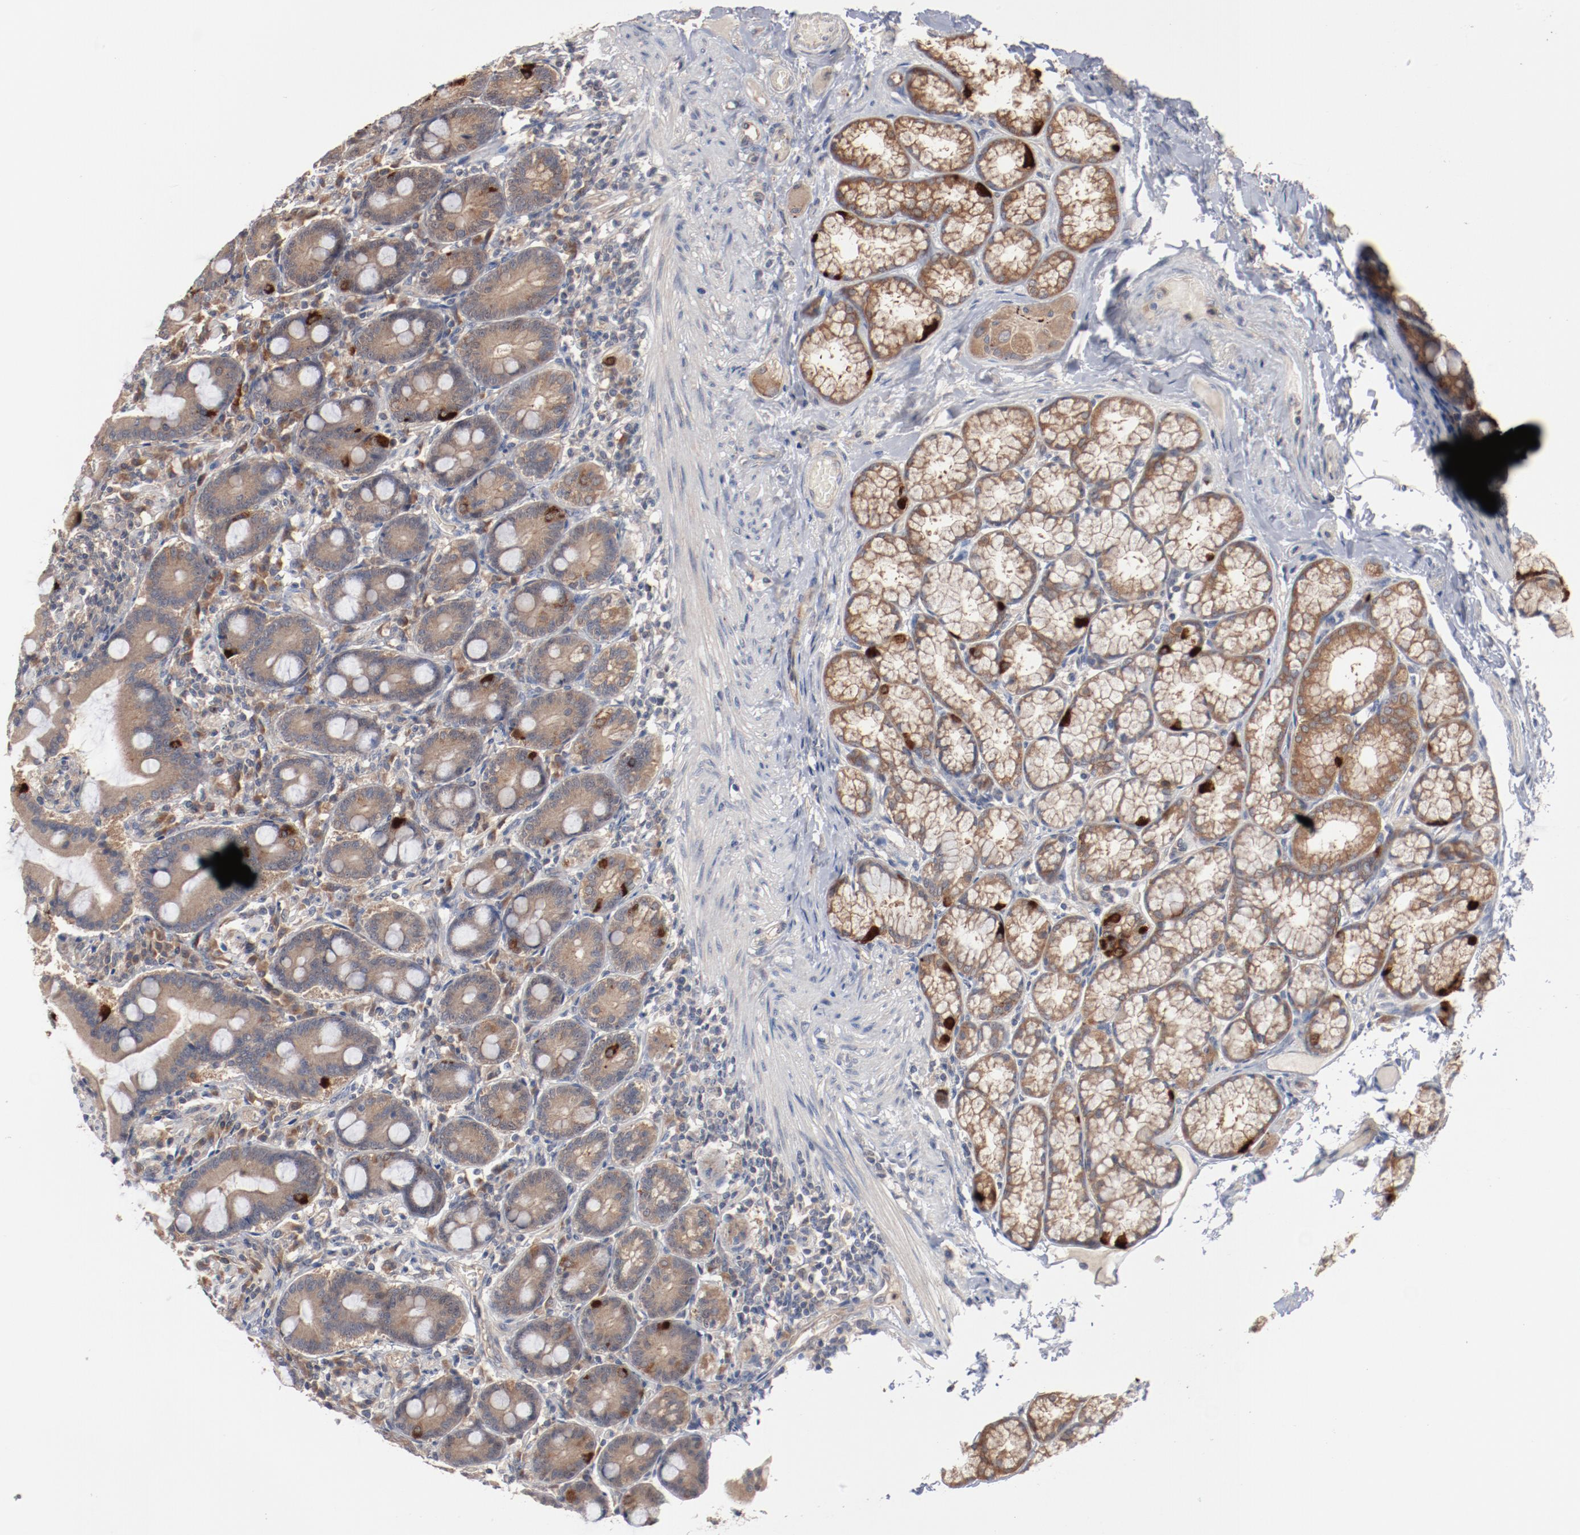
{"staining": {"intensity": "moderate", "quantity": ">75%", "location": "cytoplasmic/membranous"}, "tissue": "duodenum", "cell_type": "Glandular cells", "image_type": "normal", "snomed": [{"axis": "morphology", "description": "Normal tissue, NOS"}, {"axis": "topography", "description": "Duodenum"}], "caption": "IHC histopathology image of unremarkable duodenum: human duodenum stained using immunohistochemistry displays medium levels of moderate protein expression localized specifically in the cytoplasmic/membranous of glandular cells, appearing as a cytoplasmic/membranous brown color.", "gene": "RNASE11", "patient": {"sex": "female", "age": 64}}